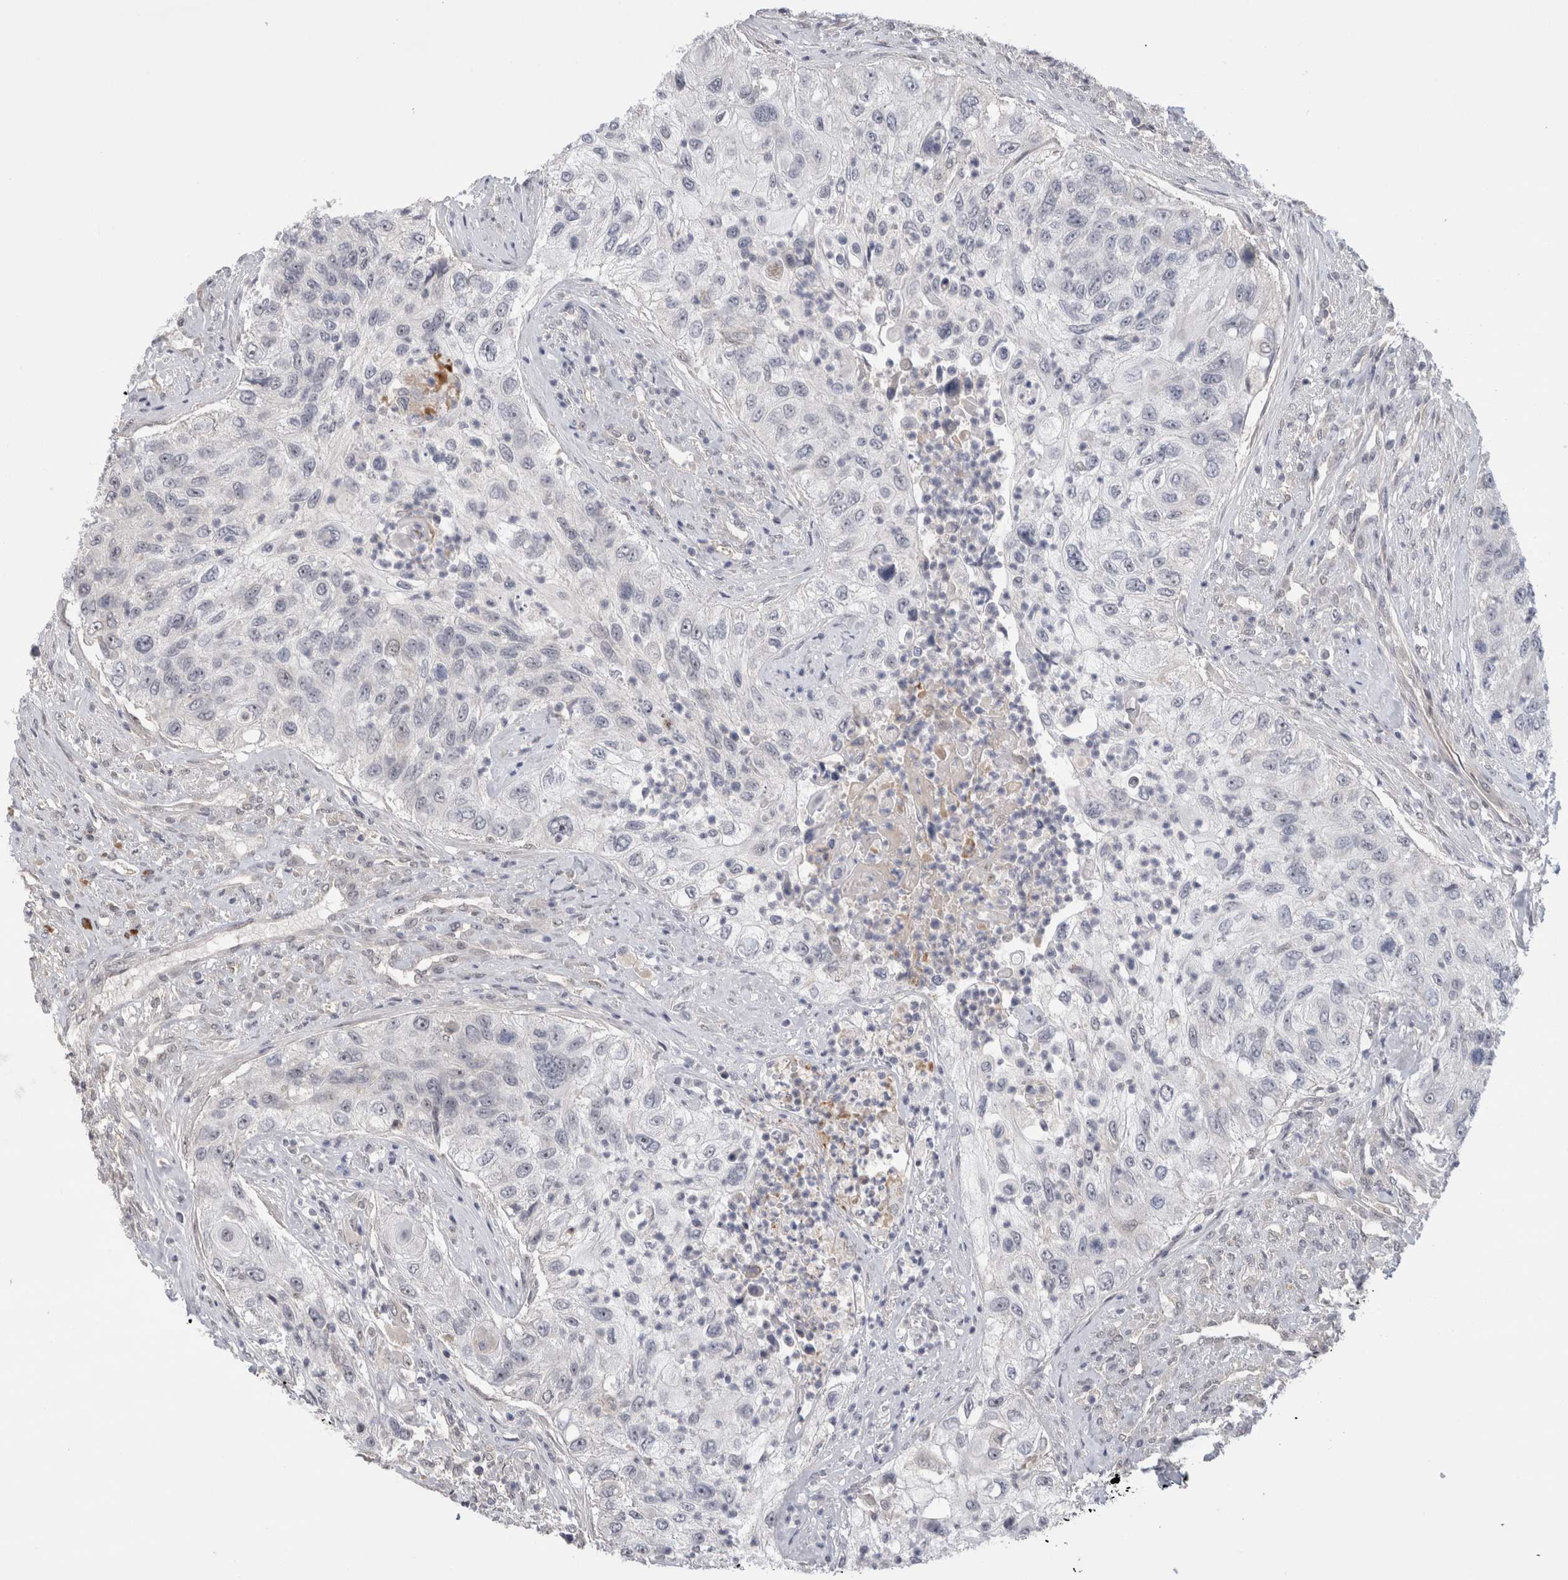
{"staining": {"intensity": "negative", "quantity": "none", "location": "none"}, "tissue": "urothelial cancer", "cell_type": "Tumor cells", "image_type": "cancer", "snomed": [{"axis": "morphology", "description": "Urothelial carcinoma, High grade"}, {"axis": "topography", "description": "Urinary bladder"}], "caption": "Urothelial carcinoma (high-grade) was stained to show a protein in brown. There is no significant positivity in tumor cells. (DAB (3,3'-diaminobenzidine) IHC visualized using brightfield microscopy, high magnification).", "gene": "ZNF24", "patient": {"sex": "female", "age": 60}}